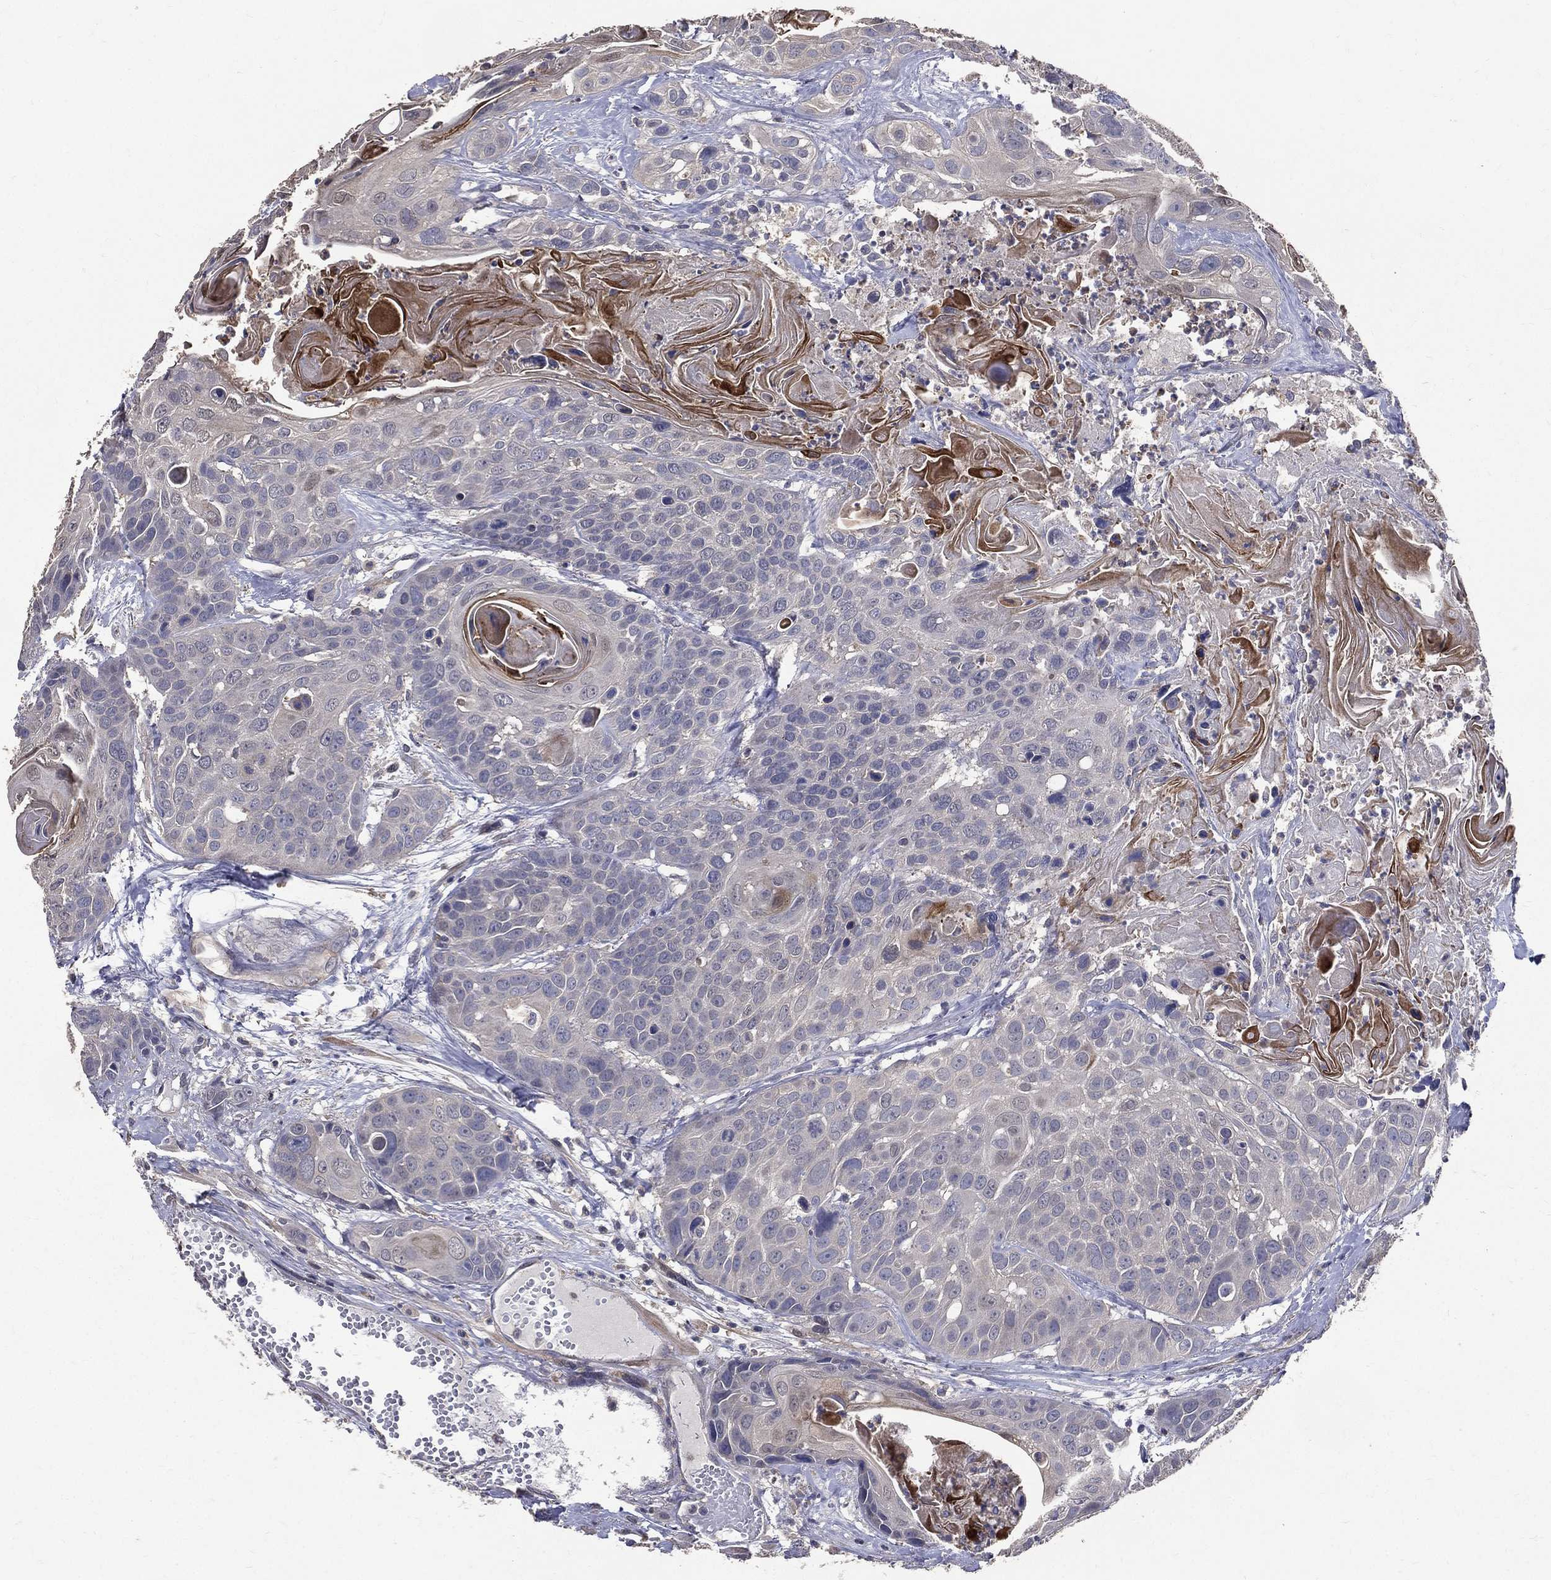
{"staining": {"intensity": "strong", "quantity": "<25%", "location": "cytoplasmic/membranous"}, "tissue": "head and neck cancer", "cell_type": "Tumor cells", "image_type": "cancer", "snomed": [{"axis": "morphology", "description": "Squamous cell carcinoma, NOS"}, {"axis": "topography", "description": "Oral tissue"}, {"axis": "topography", "description": "Head-Neck"}], "caption": "Immunohistochemistry (IHC) staining of head and neck cancer, which demonstrates medium levels of strong cytoplasmic/membranous expression in approximately <25% of tumor cells indicating strong cytoplasmic/membranous protein staining. The staining was performed using DAB (brown) for protein detection and nuclei were counterstained in hematoxylin (blue).", "gene": "SERPINB2", "patient": {"sex": "male", "age": 56}}